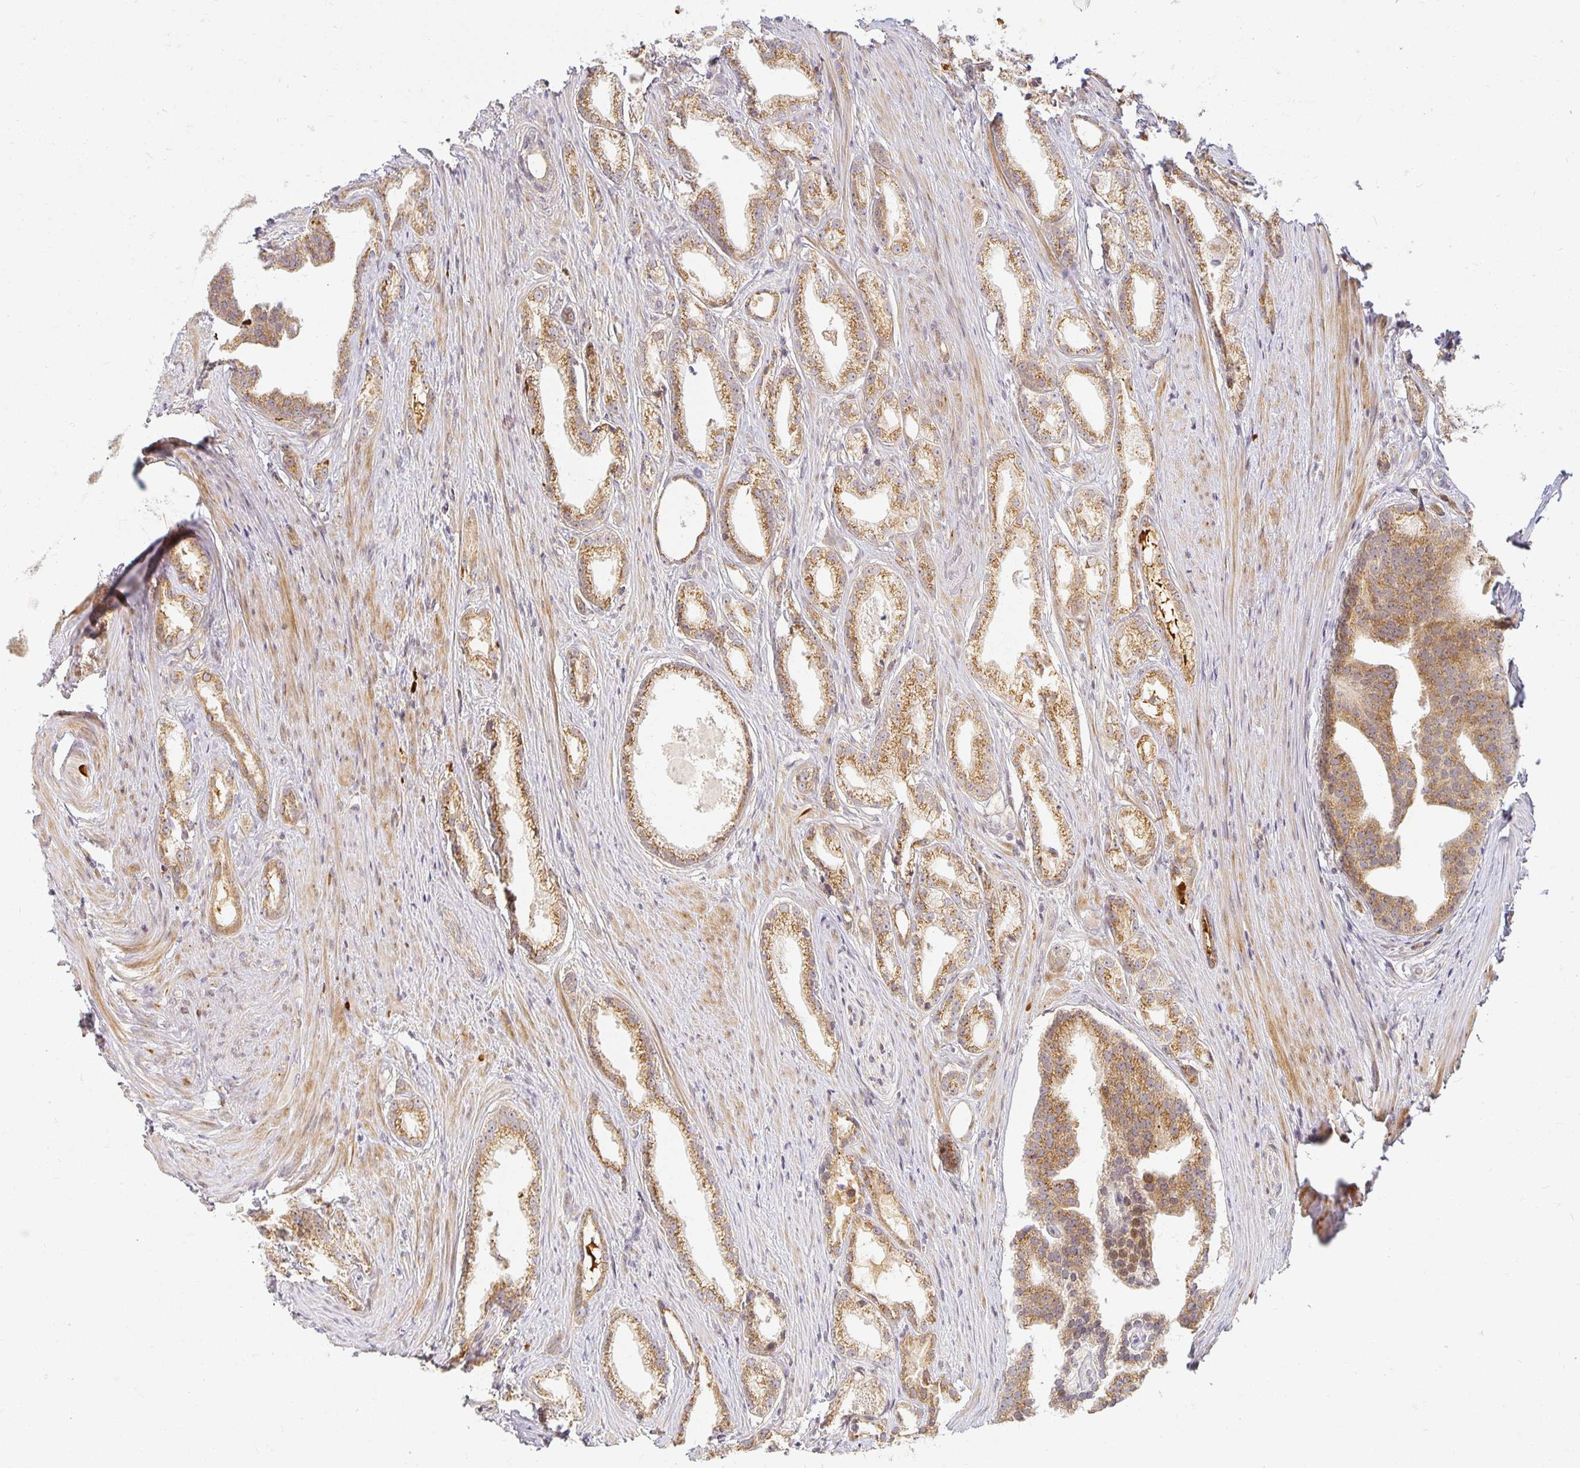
{"staining": {"intensity": "moderate", "quantity": ">75%", "location": "cytoplasmic/membranous"}, "tissue": "prostate cancer", "cell_type": "Tumor cells", "image_type": "cancer", "snomed": [{"axis": "morphology", "description": "Adenocarcinoma, Low grade"}, {"axis": "topography", "description": "Prostate"}], "caption": "Prostate cancer (low-grade adenocarcinoma) stained for a protein (brown) shows moderate cytoplasmic/membranous positive expression in about >75% of tumor cells.", "gene": "EHF", "patient": {"sex": "male", "age": 65}}